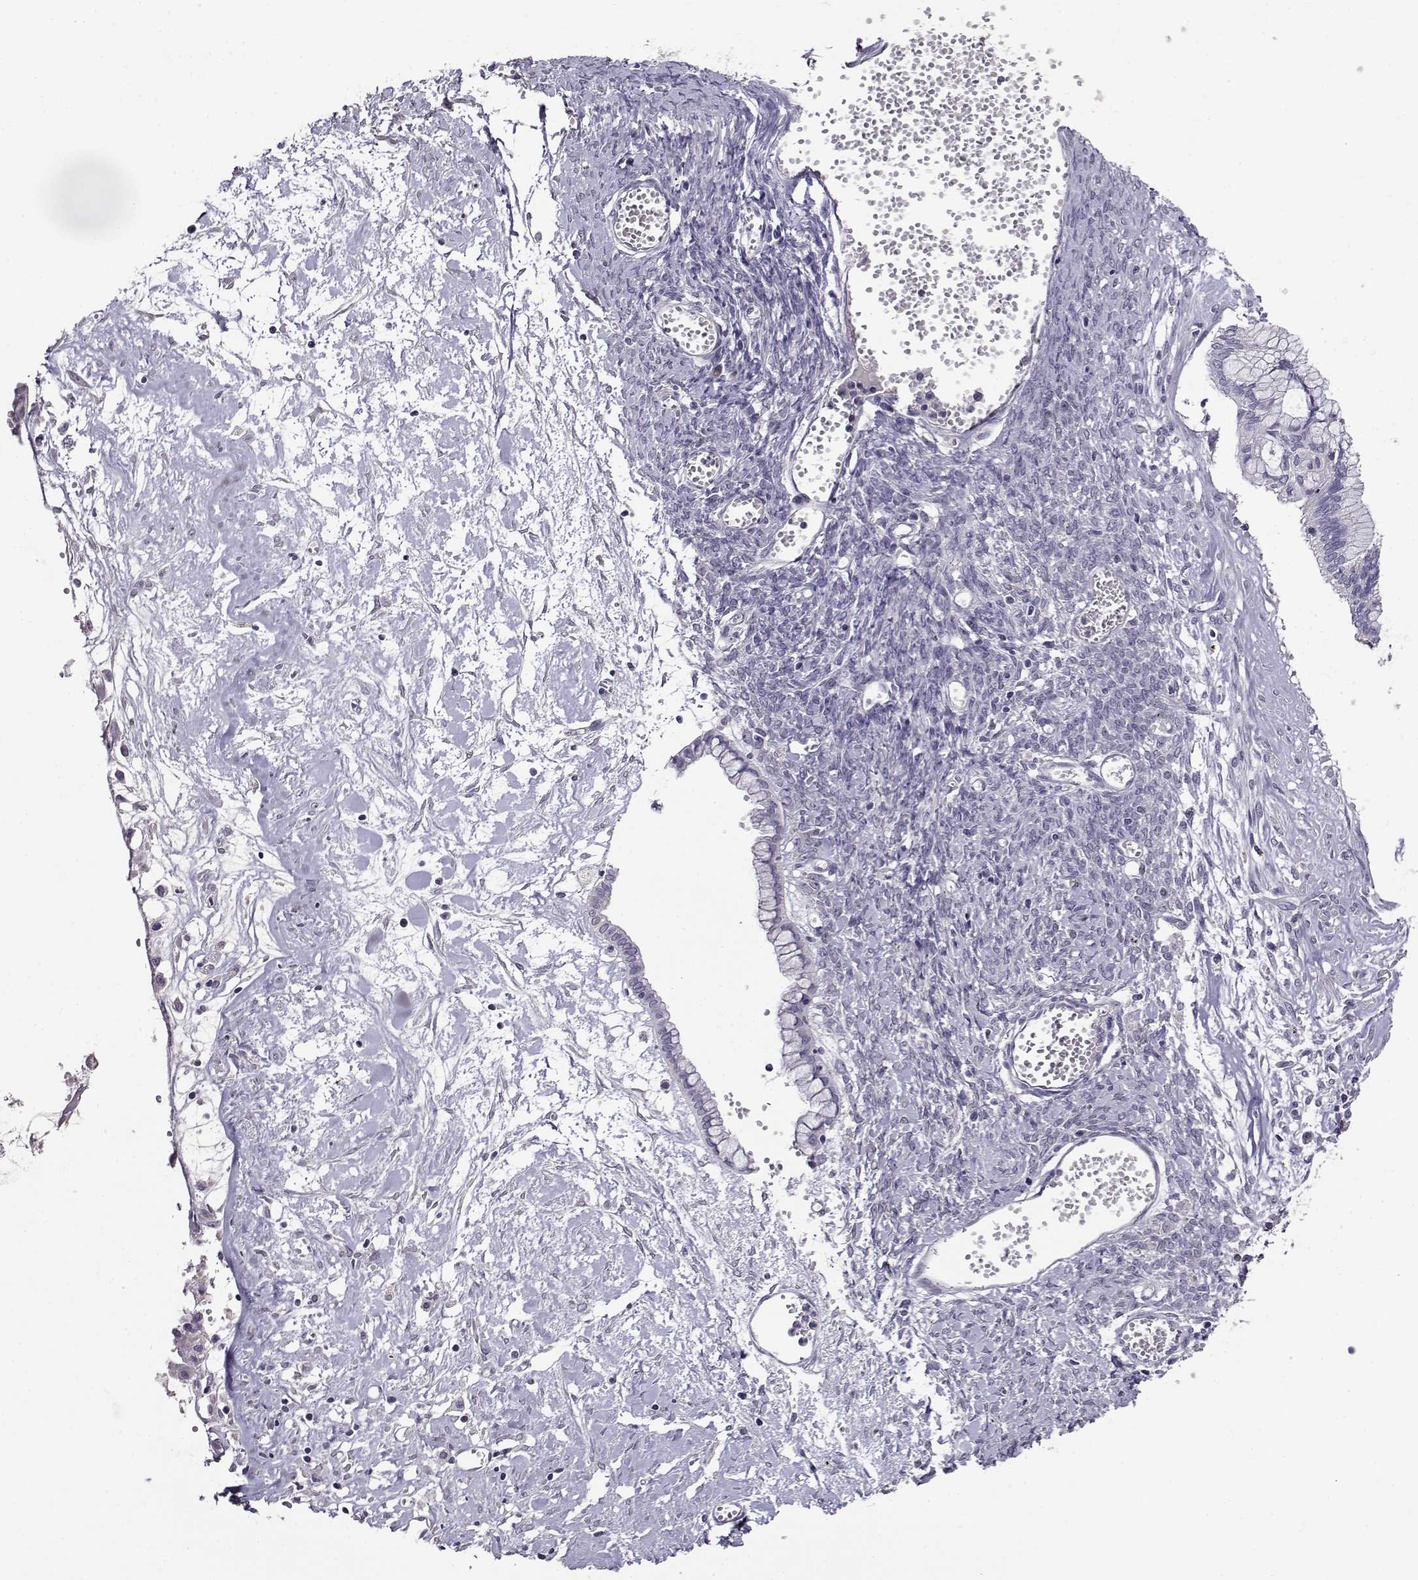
{"staining": {"intensity": "negative", "quantity": "none", "location": "none"}, "tissue": "ovarian cancer", "cell_type": "Tumor cells", "image_type": "cancer", "snomed": [{"axis": "morphology", "description": "Cystadenocarcinoma, mucinous, NOS"}, {"axis": "topography", "description": "Ovary"}], "caption": "Immunohistochemical staining of mucinous cystadenocarcinoma (ovarian) demonstrates no significant staining in tumor cells.", "gene": "RHOXF2", "patient": {"sex": "female", "age": 67}}